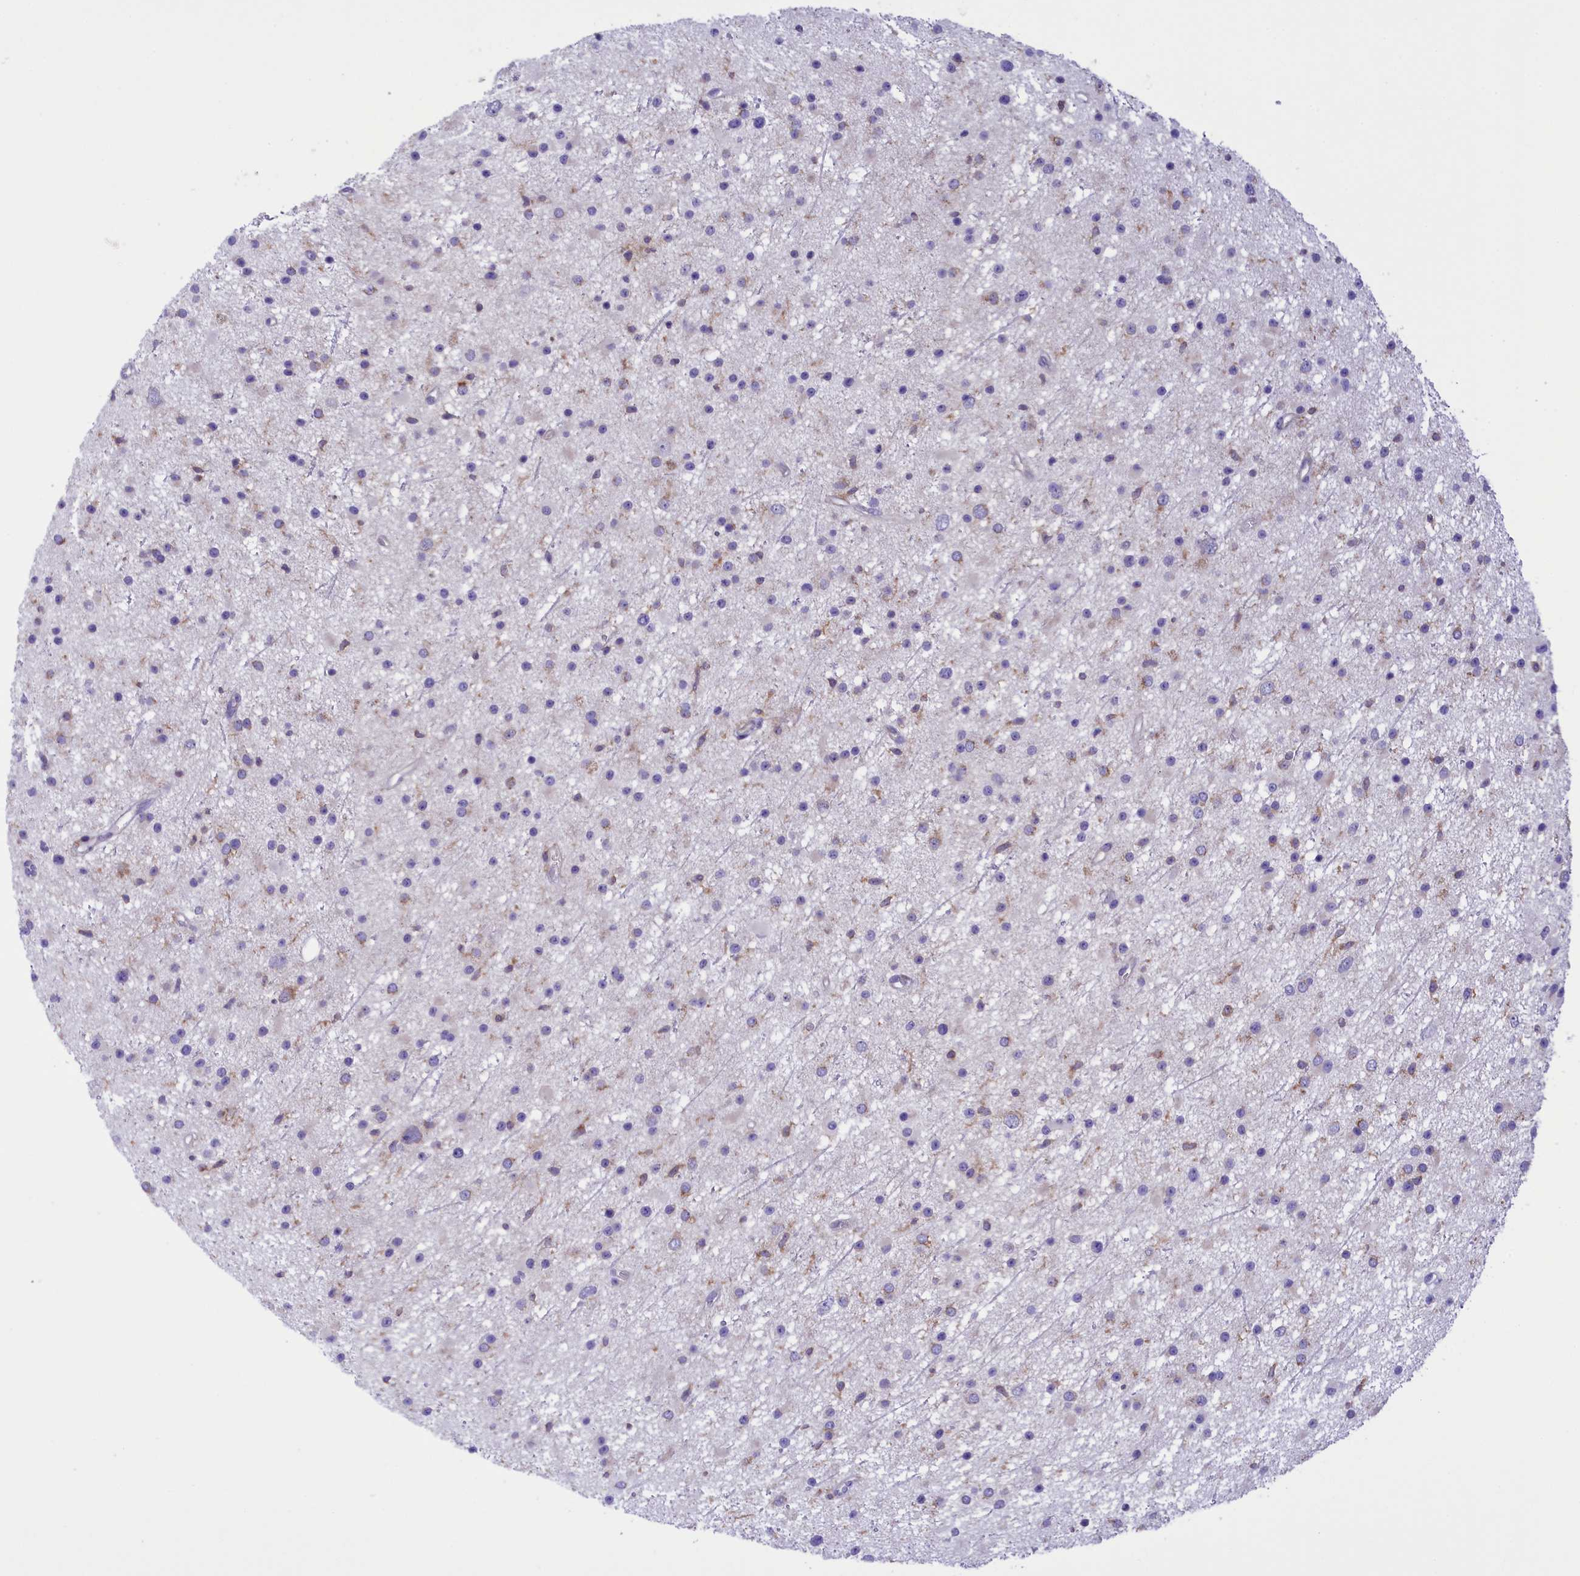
{"staining": {"intensity": "weak", "quantity": "<25%", "location": "cytoplasmic/membranous"}, "tissue": "glioma", "cell_type": "Tumor cells", "image_type": "cancer", "snomed": [{"axis": "morphology", "description": "Glioma, malignant, Low grade"}, {"axis": "topography", "description": "Cerebral cortex"}], "caption": "IHC micrograph of neoplastic tissue: glioma stained with DAB reveals no significant protein staining in tumor cells.", "gene": "CORO7-PAM16", "patient": {"sex": "female", "age": 39}}